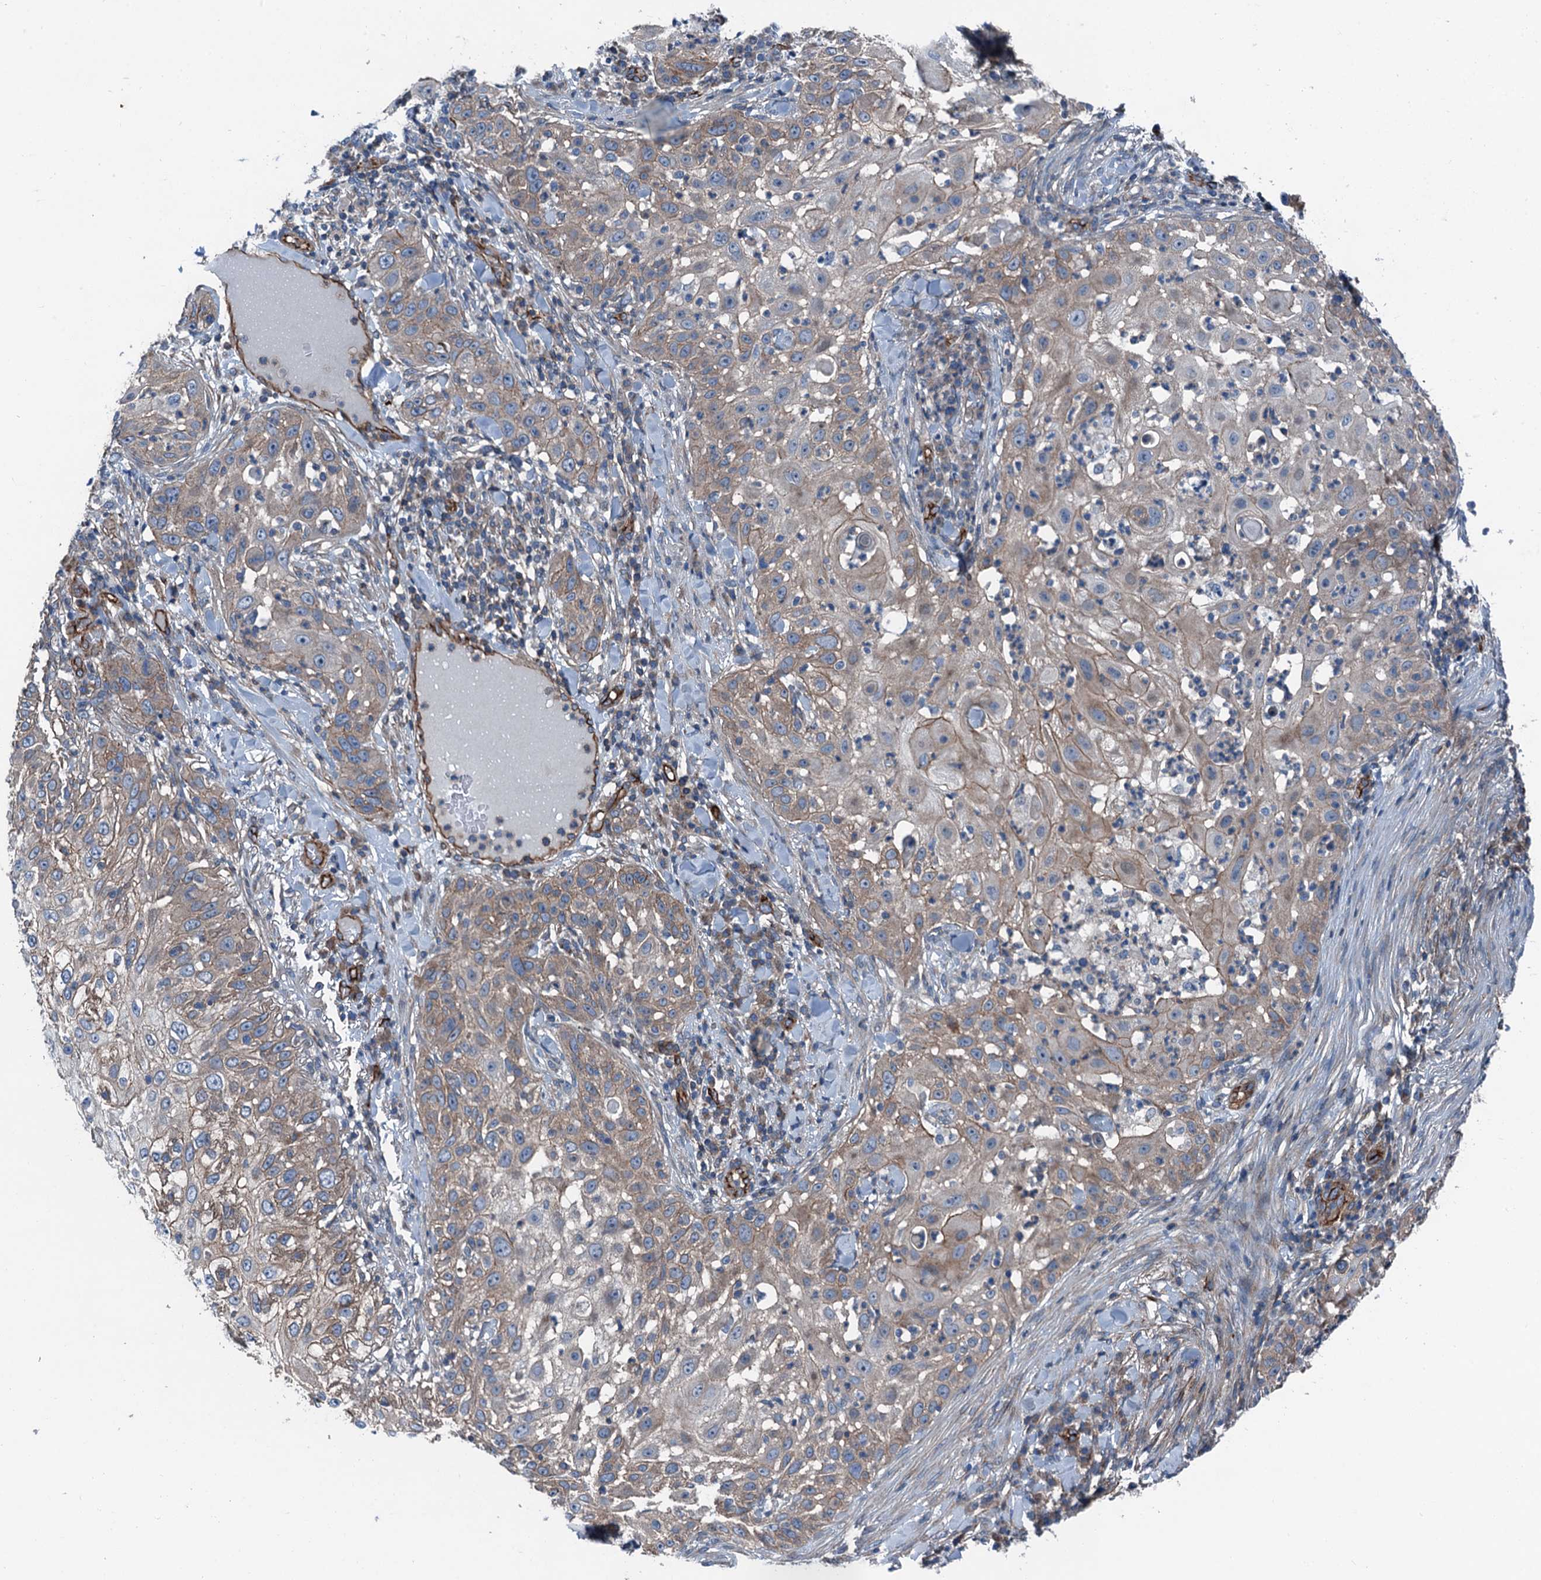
{"staining": {"intensity": "weak", "quantity": "25%-75%", "location": "cytoplasmic/membranous"}, "tissue": "skin cancer", "cell_type": "Tumor cells", "image_type": "cancer", "snomed": [{"axis": "morphology", "description": "Squamous cell carcinoma, NOS"}, {"axis": "topography", "description": "Skin"}], "caption": "Protein staining of squamous cell carcinoma (skin) tissue displays weak cytoplasmic/membranous positivity in approximately 25%-75% of tumor cells. Using DAB (3,3'-diaminobenzidine) (brown) and hematoxylin (blue) stains, captured at high magnification using brightfield microscopy.", "gene": "NMRAL1", "patient": {"sex": "female", "age": 44}}